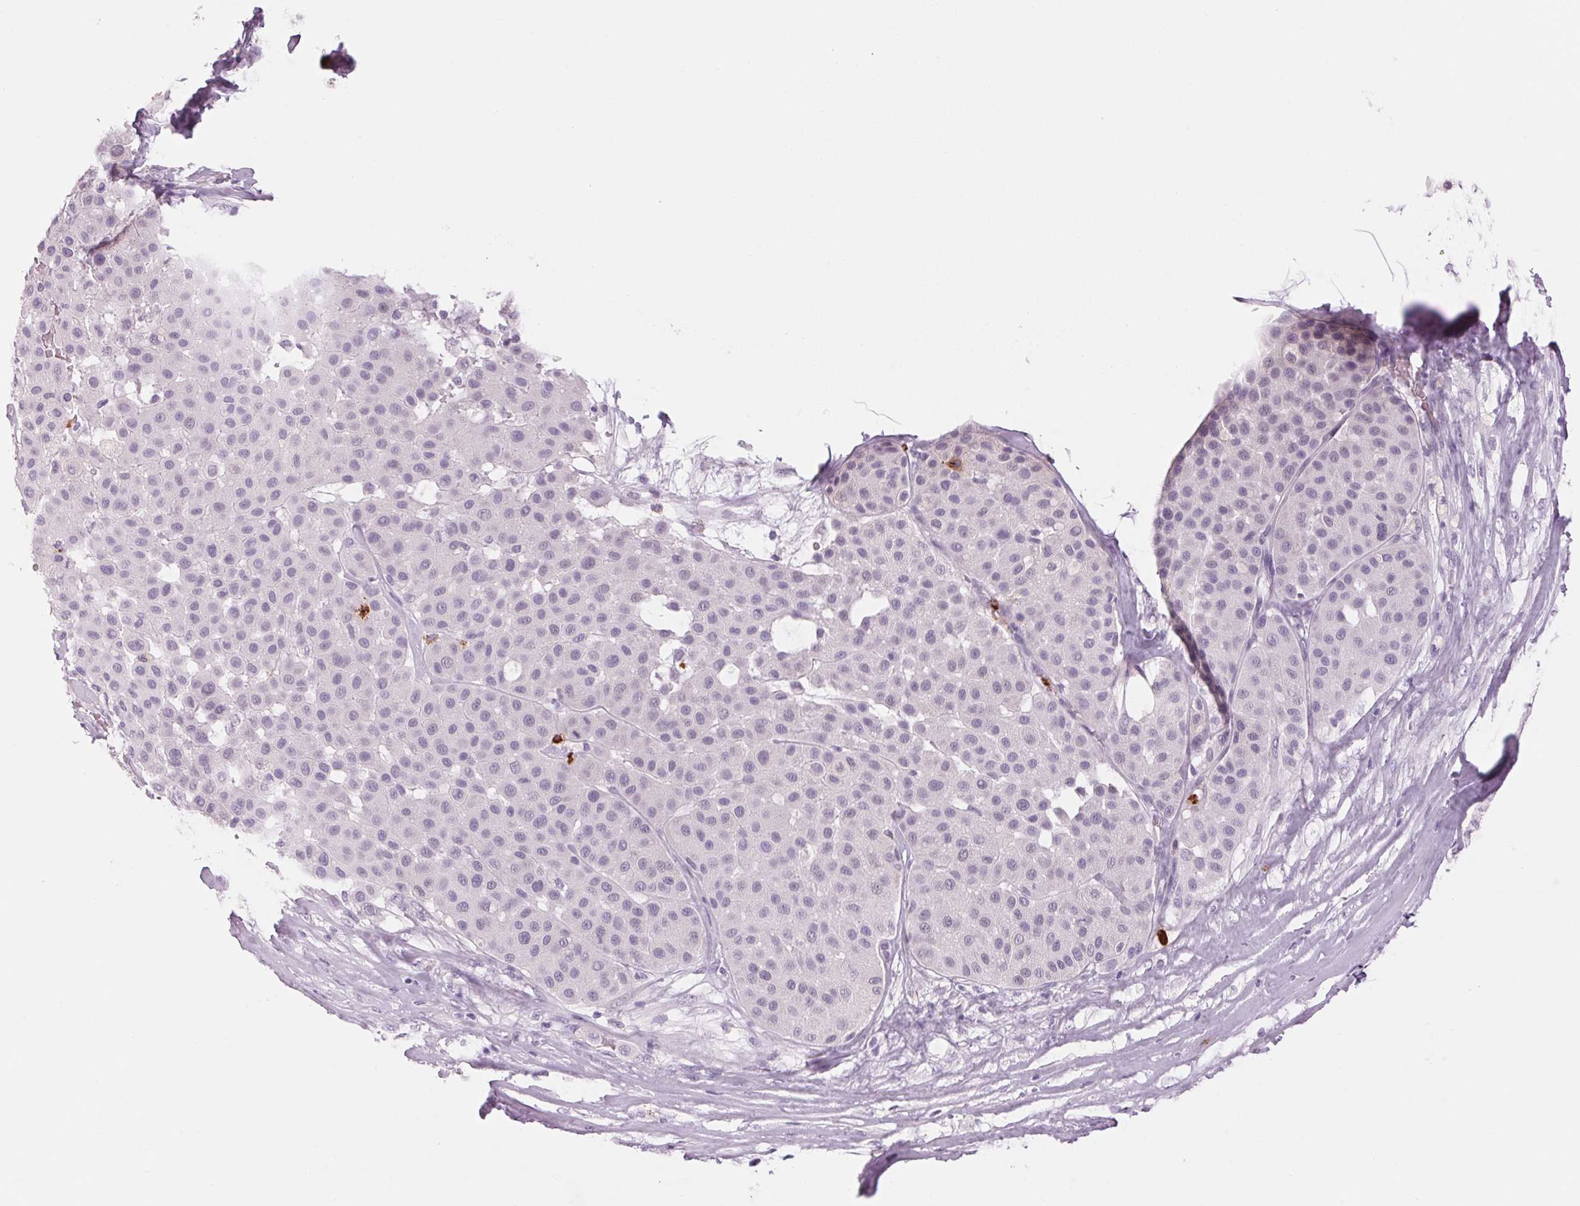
{"staining": {"intensity": "negative", "quantity": "none", "location": "none"}, "tissue": "melanoma", "cell_type": "Tumor cells", "image_type": "cancer", "snomed": [{"axis": "morphology", "description": "Malignant melanoma, Metastatic site"}, {"axis": "topography", "description": "Smooth muscle"}], "caption": "There is no significant positivity in tumor cells of melanoma.", "gene": "KLK7", "patient": {"sex": "male", "age": 41}}